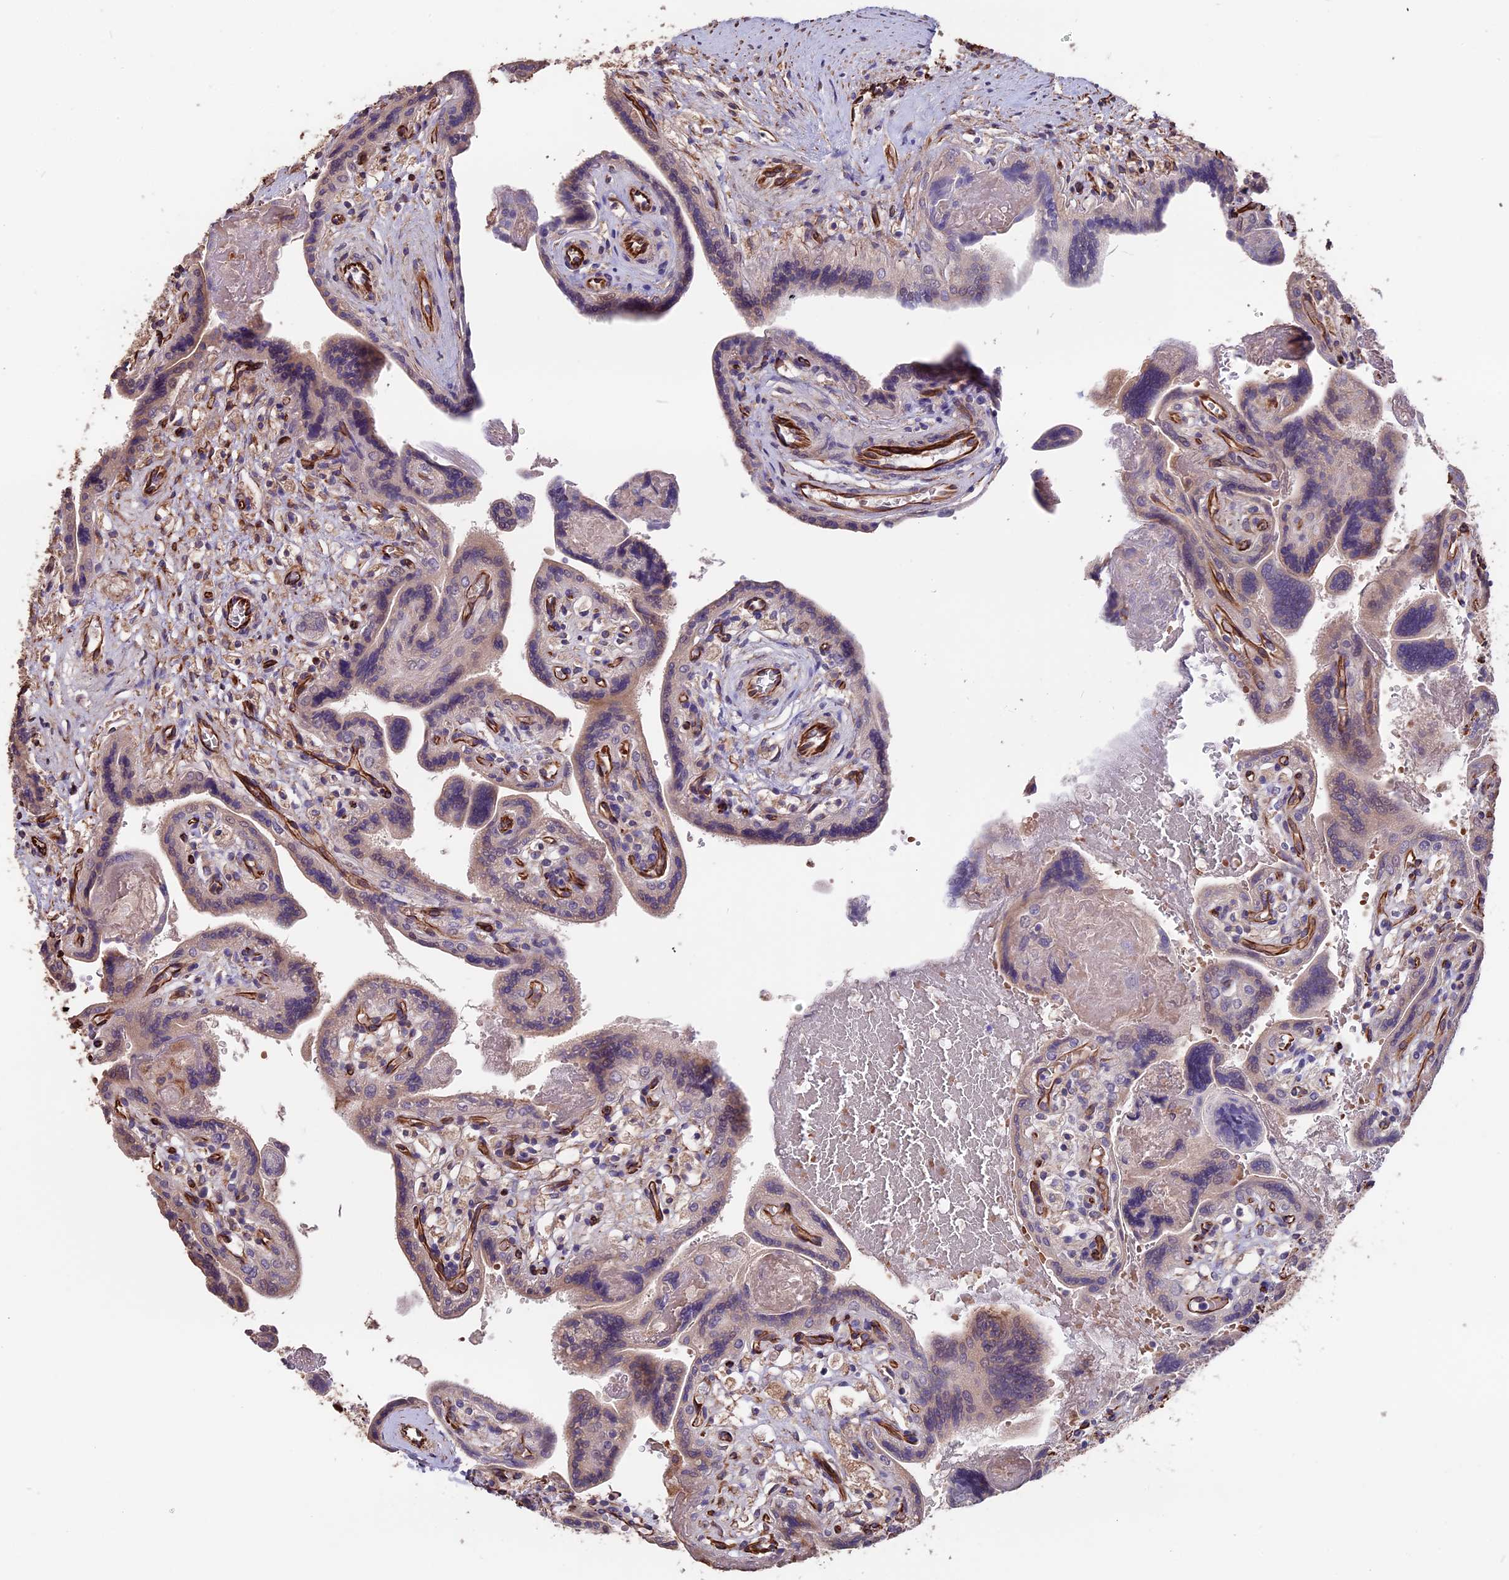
{"staining": {"intensity": "weak", "quantity": "25%-75%", "location": "cytoplasmic/membranous"}, "tissue": "placenta", "cell_type": "Trophoblastic cells", "image_type": "normal", "snomed": [{"axis": "morphology", "description": "Normal tissue, NOS"}, {"axis": "topography", "description": "Placenta"}], "caption": "Protein expression analysis of benign placenta shows weak cytoplasmic/membranous expression in approximately 25%-75% of trophoblastic cells.", "gene": "SEH1L", "patient": {"sex": "female", "age": 37}}